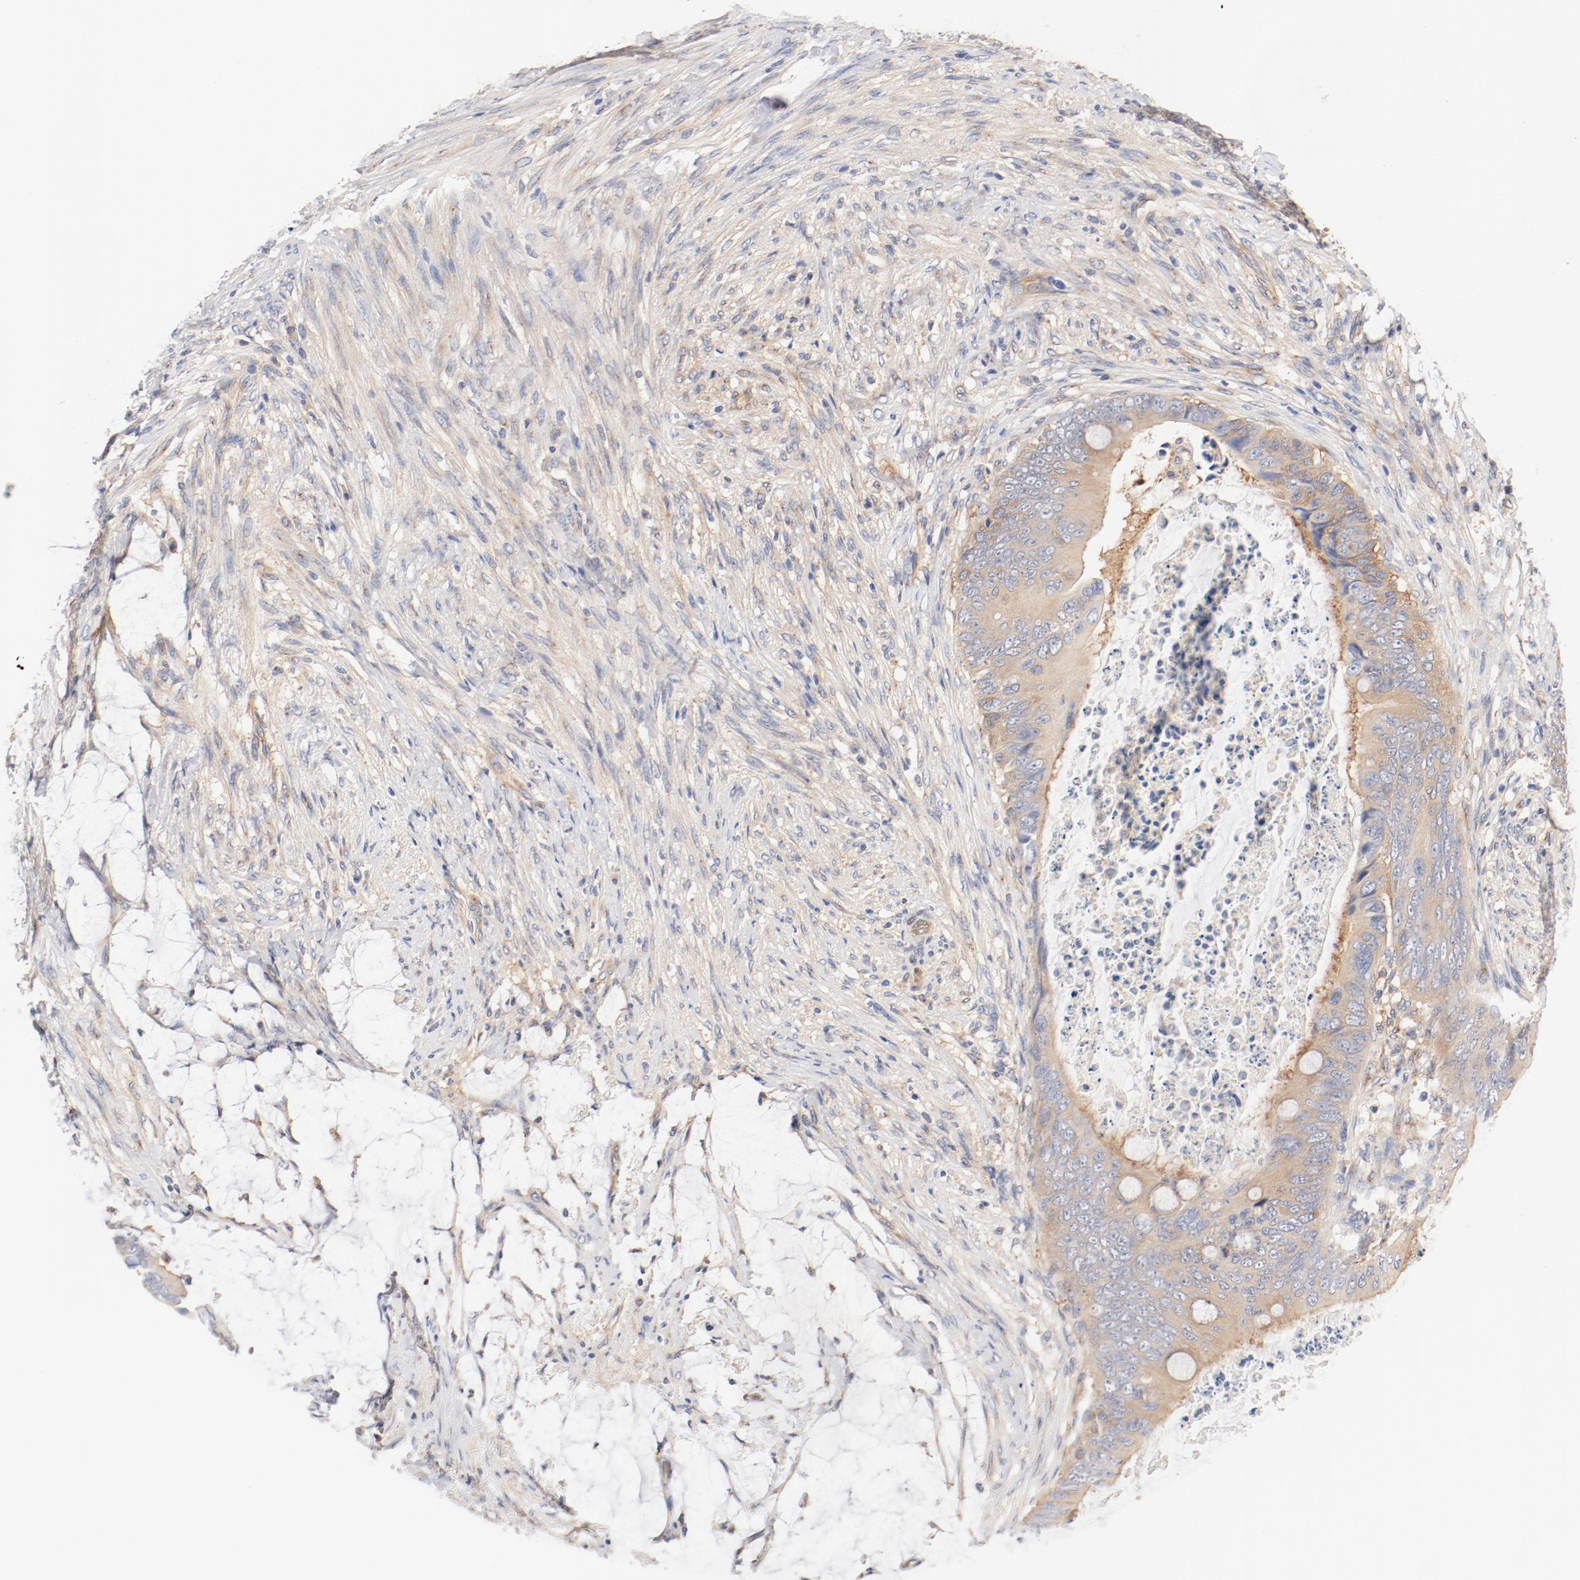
{"staining": {"intensity": "moderate", "quantity": ">75%", "location": "cytoplasmic/membranous"}, "tissue": "colorectal cancer", "cell_type": "Tumor cells", "image_type": "cancer", "snomed": [{"axis": "morphology", "description": "Normal tissue, NOS"}, {"axis": "morphology", "description": "Adenocarcinoma, NOS"}, {"axis": "topography", "description": "Rectum"}, {"axis": "topography", "description": "Peripheral nerve tissue"}], "caption": "Colorectal cancer was stained to show a protein in brown. There is medium levels of moderate cytoplasmic/membranous staining in approximately >75% of tumor cells. The staining was performed using DAB (3,3'-diaminobenzidine) to visualize the protein expression in brown, while the nuclei were stained in blue with hematoxylin (Magnification: 20x).", "gene": "DYNC1H1", "patient": {"sex": "female", "age": 77}}